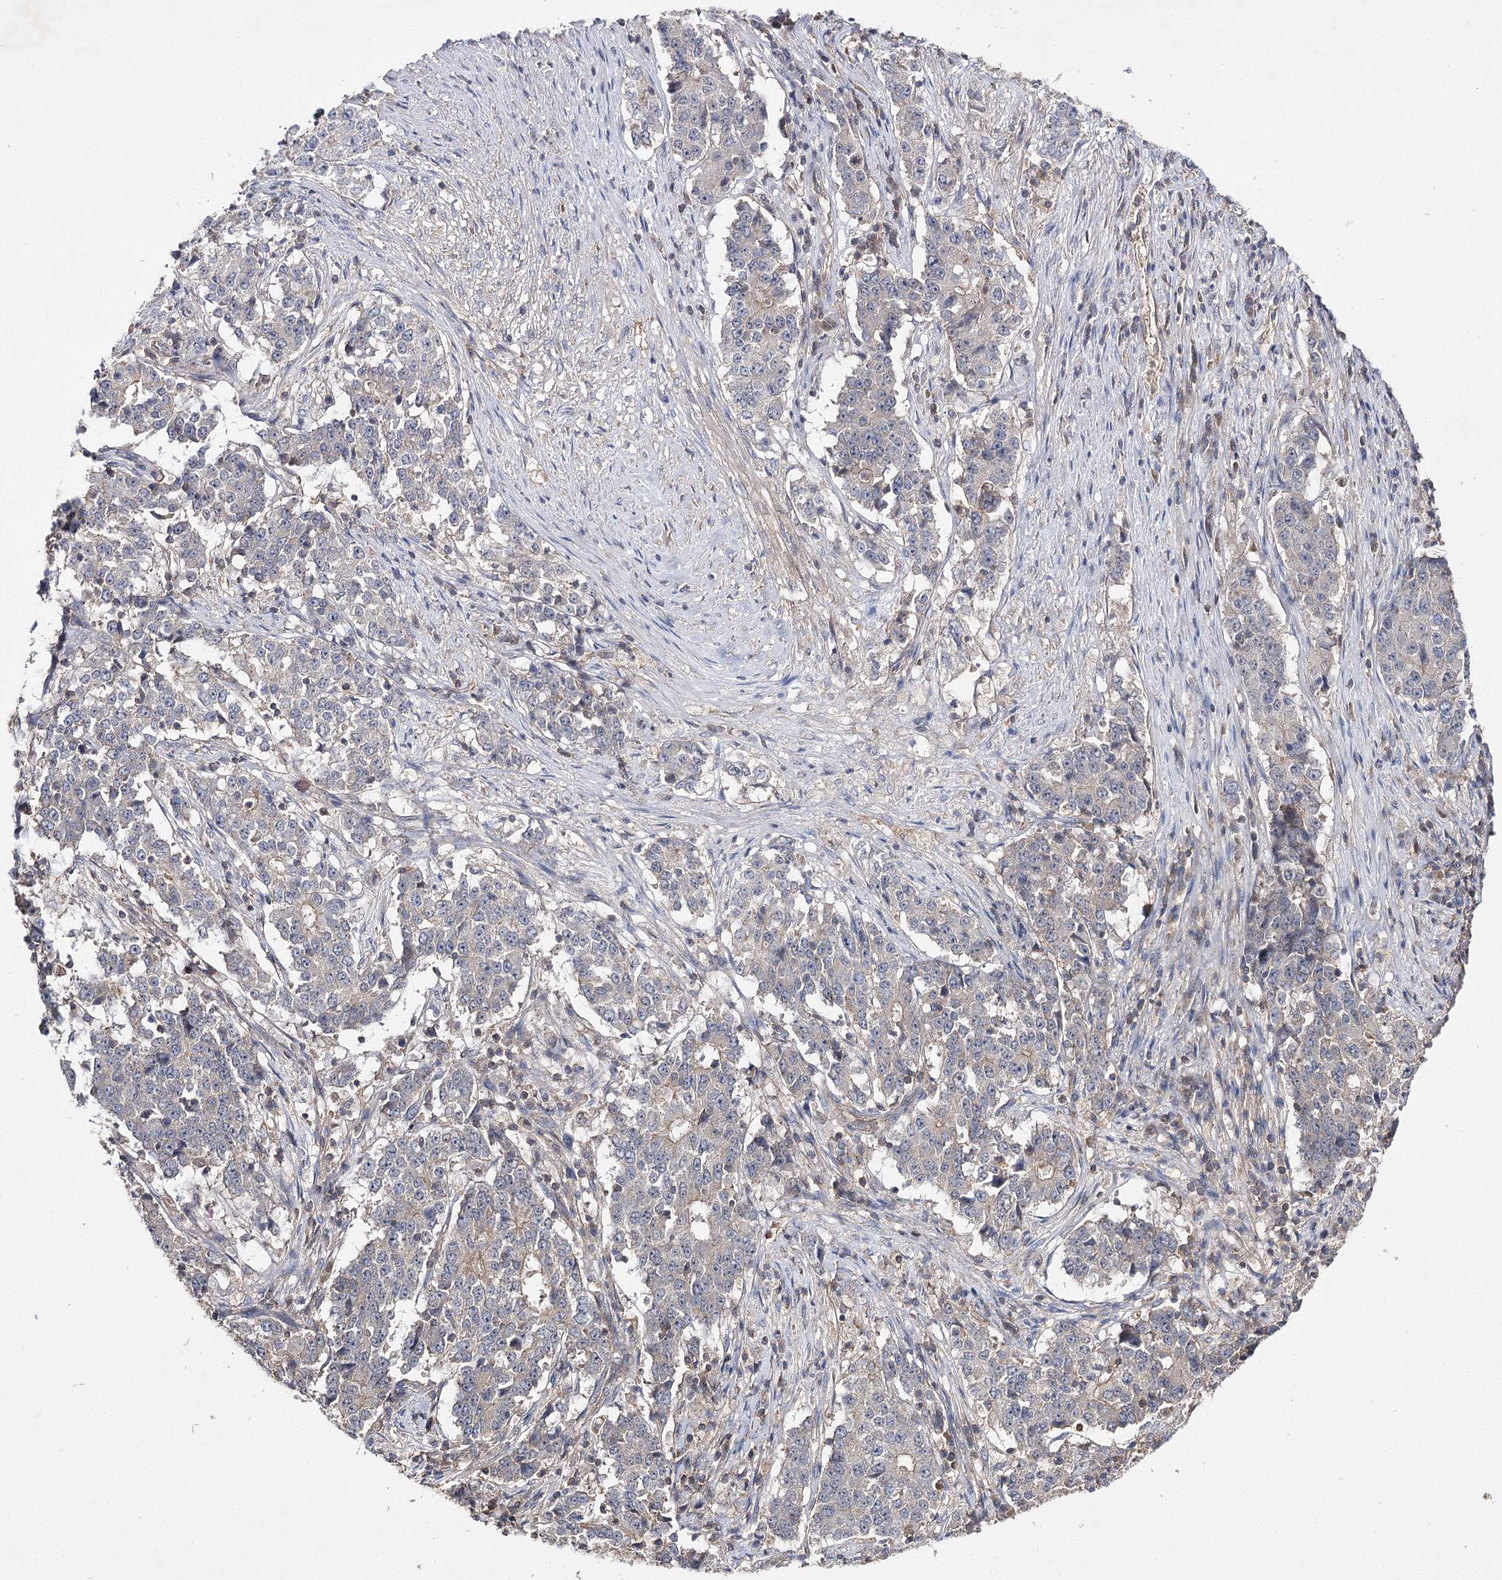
{"staining": {"intensity": "negative", "quantity": "none", "location": "none"}, "tissue": "stomach cancer", "cell_type": "Tumor cells", "image_type": "cancer", "snomed": [{"axis": "morphology", "description": "Adenocarcinoma, NOS"}, {"axis": "topography", "description": "Stomach"}], "caption": "Tumor cells are negative for brown protein staining in adenocarcinoma (stomach). The staining was performed using DAB (3,3'-diaminobenzidine) to visualize the protein expression in brown, while the nuclei were stained in blue with hematoxylin (Magnification: 20x).", "gene": "BCR", "patient": {"sex": "male", "age": 59}}